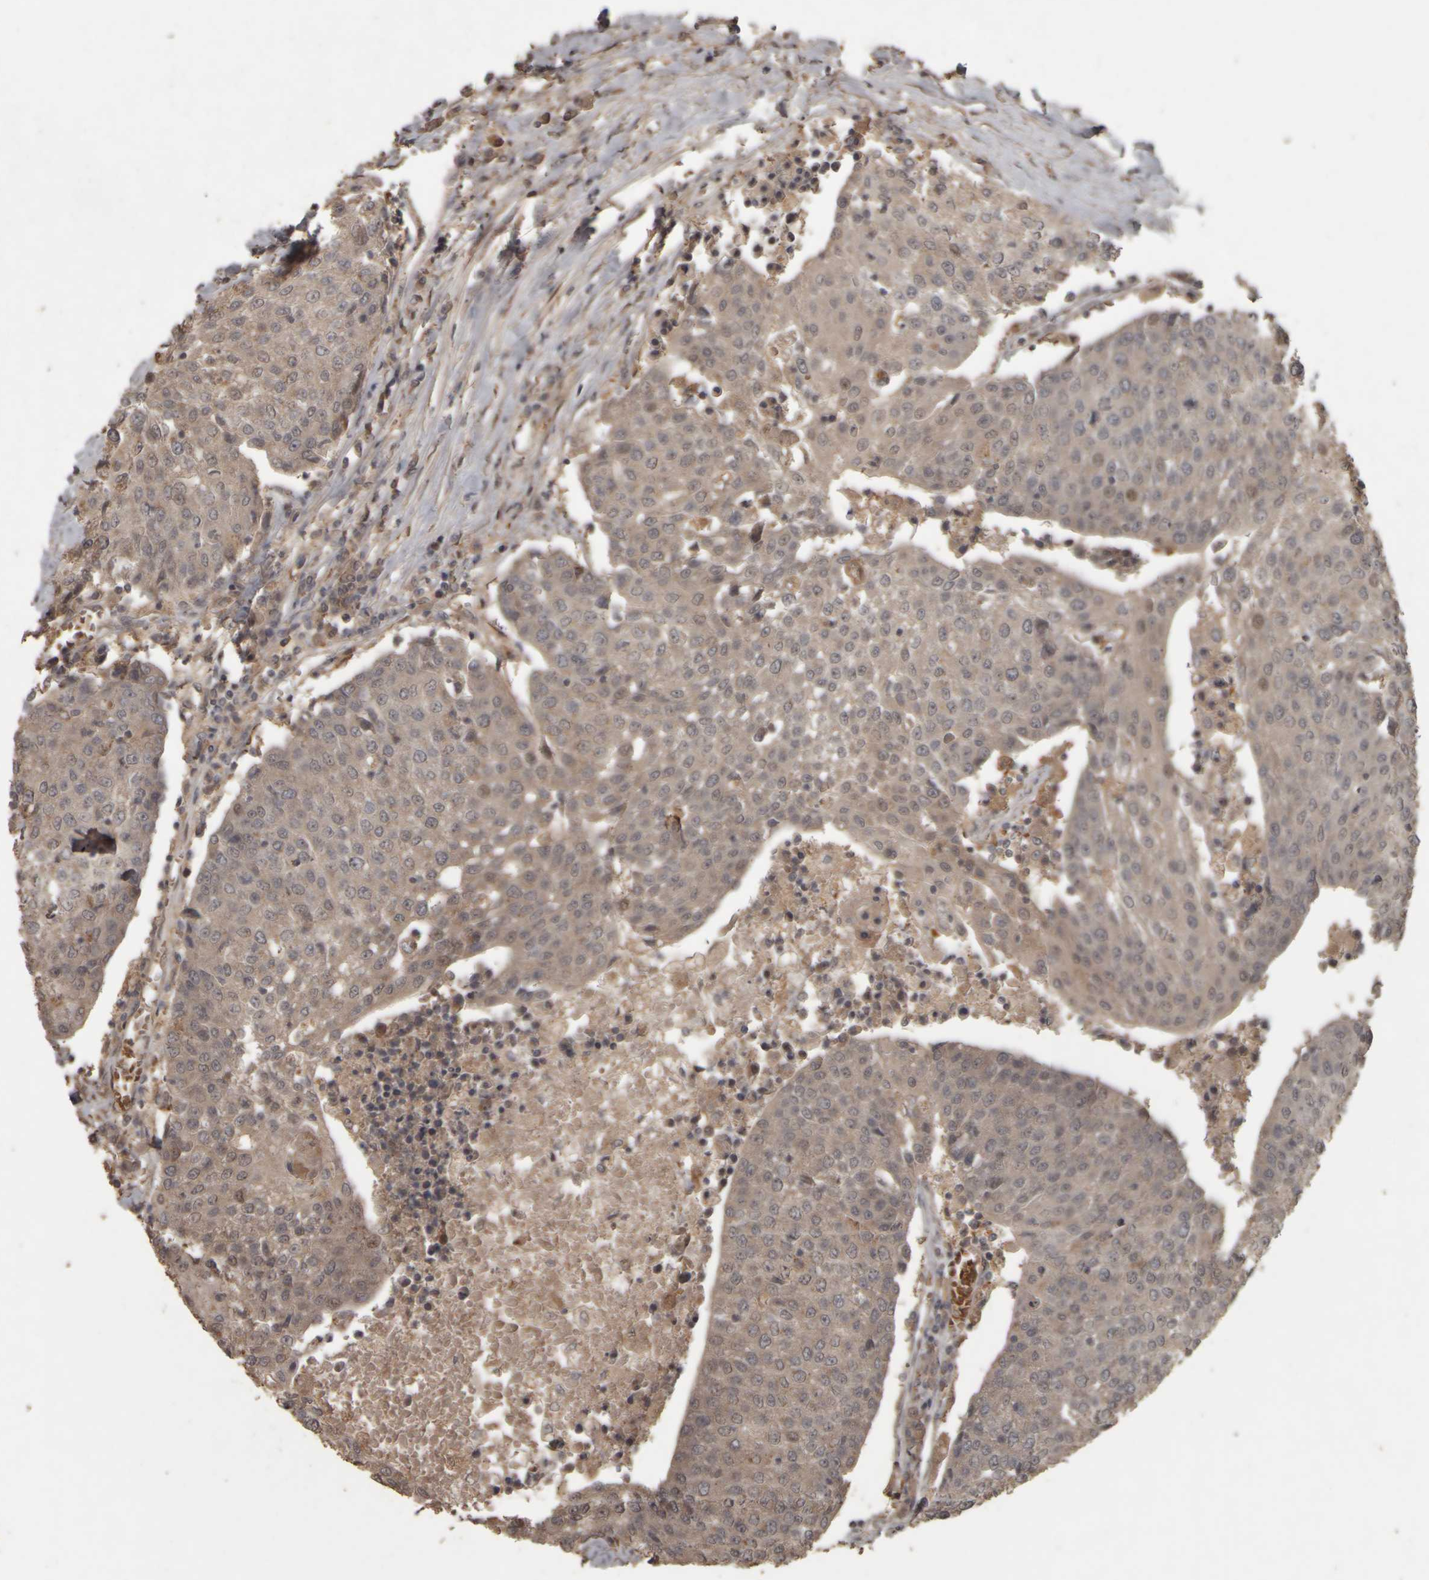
{"staining": {"intensity": "moderate", "quantity": "<25%", "location": "nuclear"}, "tissue": "urothelial cancer", "cell_type": "Tumor cells", "image_type": "cancer", "snomed": [{"axis": "morphology", "description": "Urothelial carcinoma, High grade"}, {"axis": "topography", "description": "Urinary bladder"}], "caption": "The histopathology image reveals a brown stain indicating the presence of a protein in the nuclear of tumor cells in urothelial carcinoma (high-grade). Immunohistochemistry (ihc) stains the protein of interest in brown and the nuclei are stained blue.", "gene": "ACO1", "patient": {"sex": "female", "age": 85}}